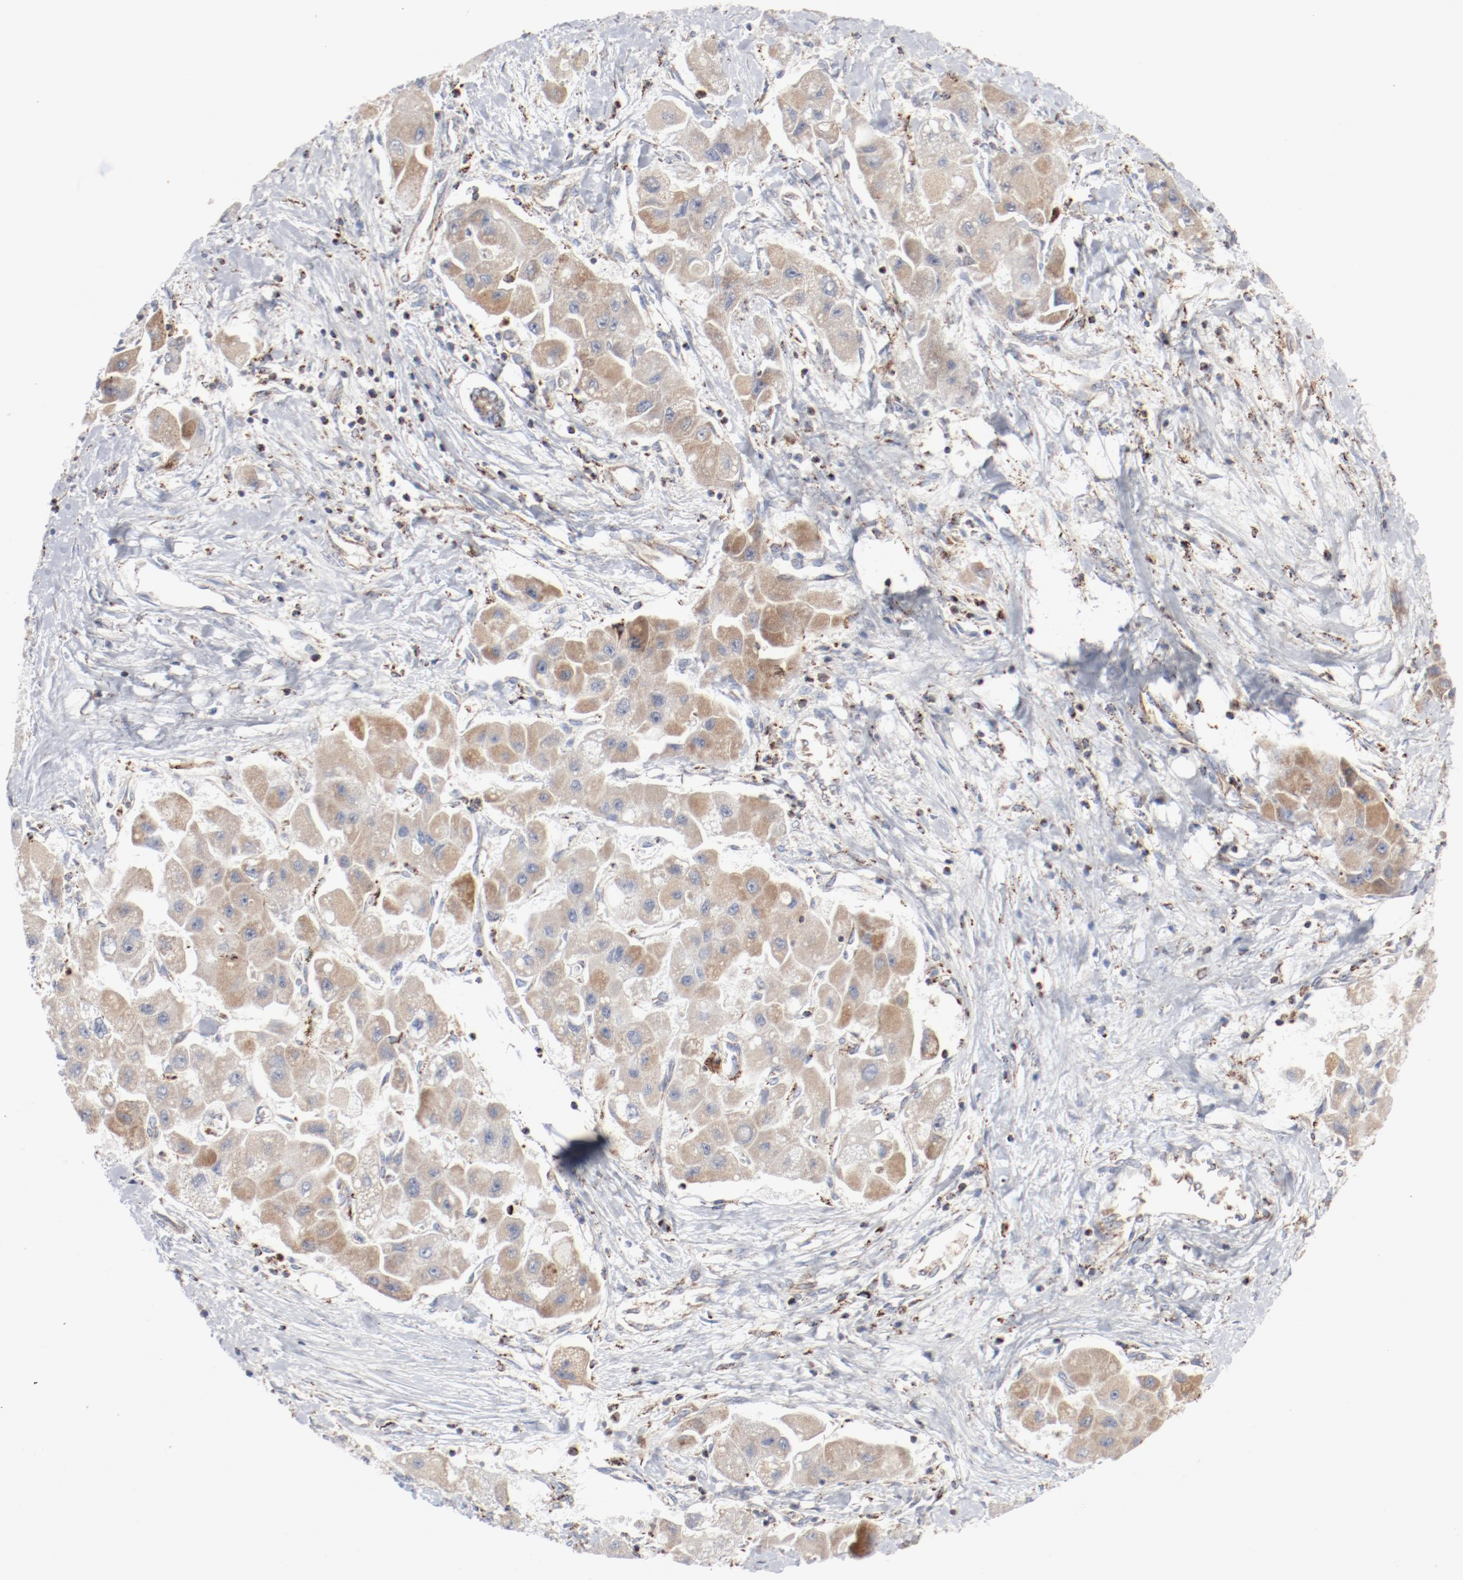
{"staining": {"intensity": "weak", "quantity": ">75%", "location": "cytoplasmic/membranous"}, "tissue": "liver cancer", "cell_type": "Tumor cells", "image_type": "cancer", "snomed": [{"axis": "morphology", "description": "Carcinoma, Hepatocellular, NOS"}, {"axis": "topography", "description": "Liver"}], "caption": "Liver cancer was stained to show a protein in brown. There is low levels of weak cytoplasmic/membranous expression in about >75% of tumor cells.", "gene": "SETD3", "patient": {"sex": "male", "age": 24}}